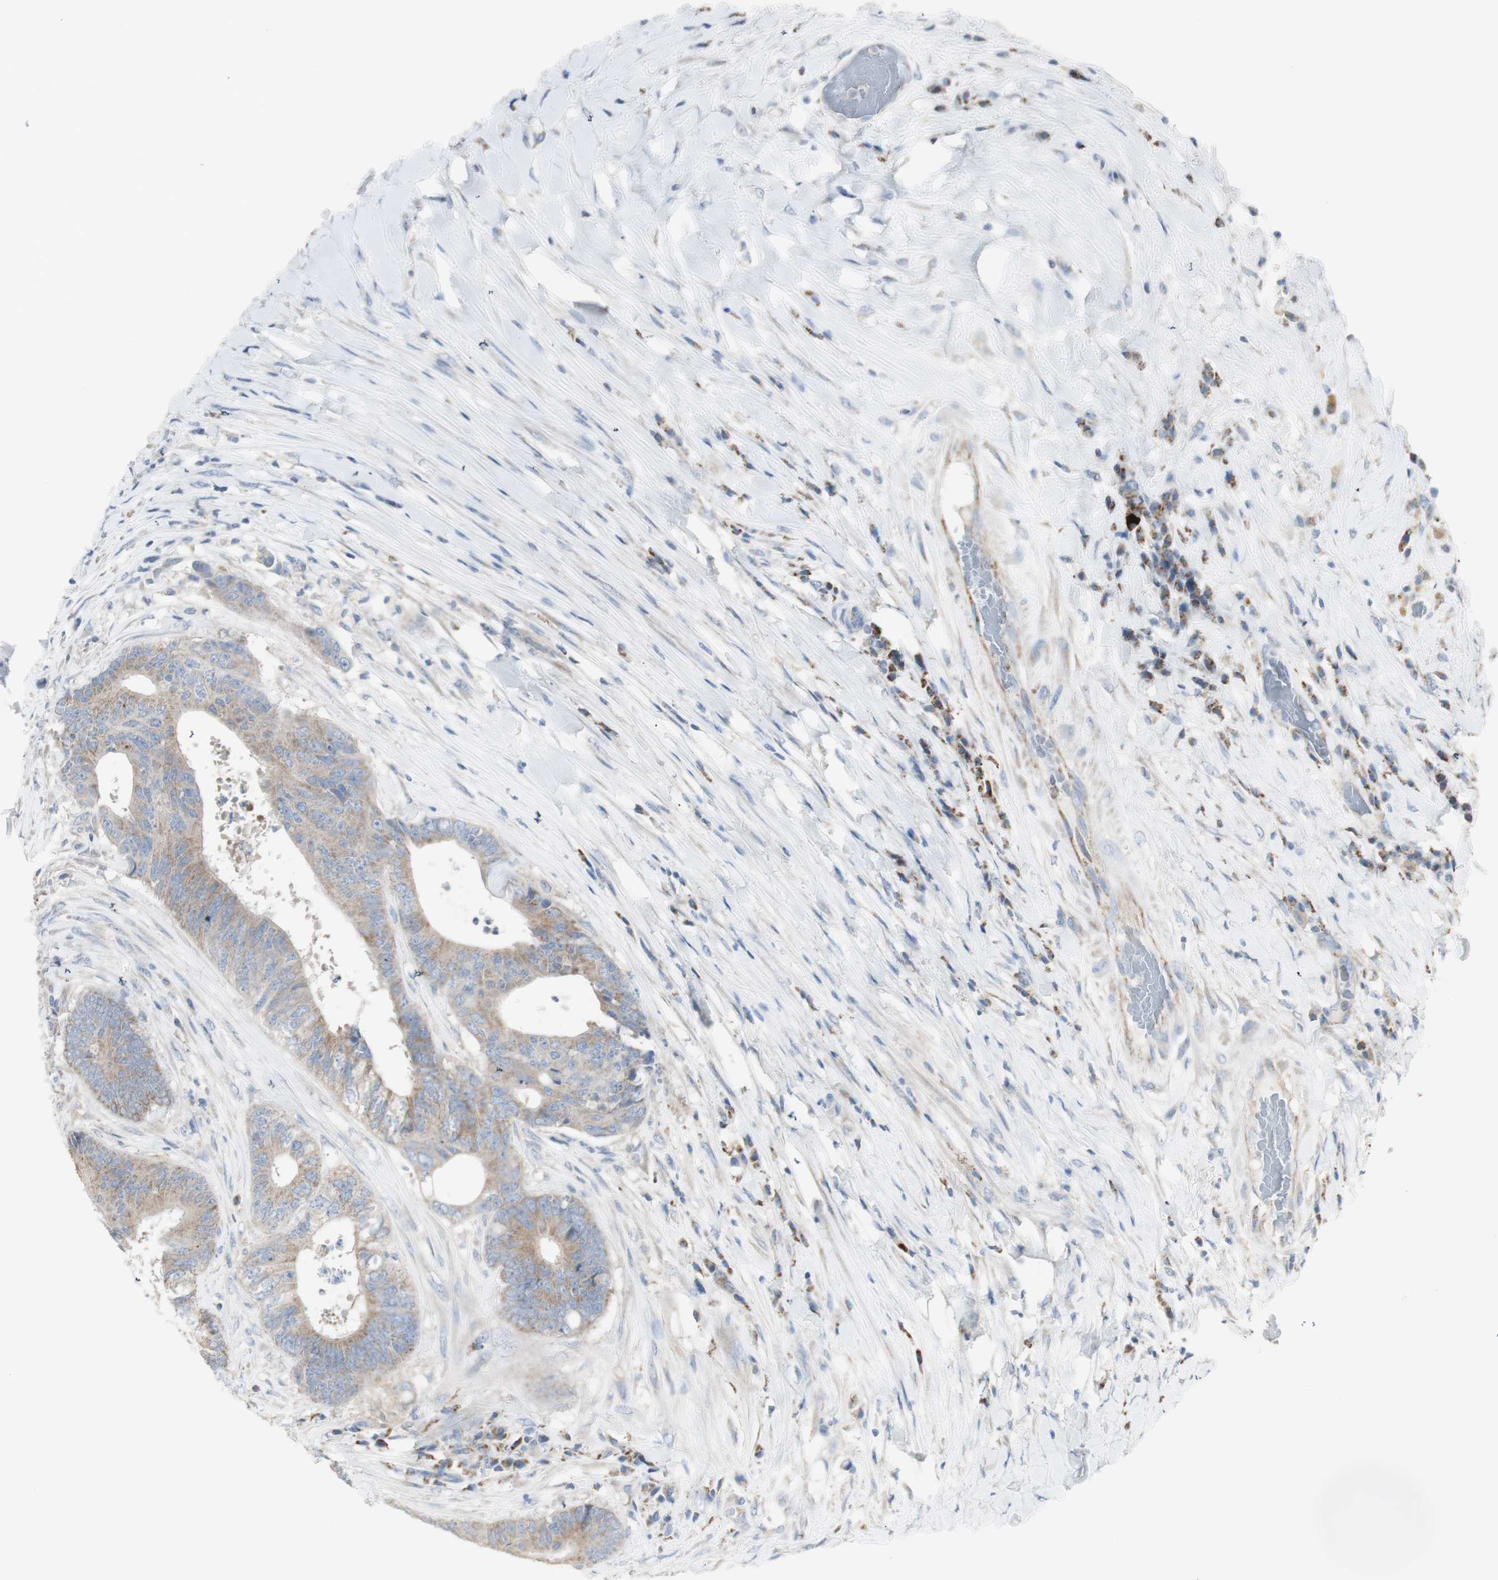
{"staining": {"intensity": "weak", "quantity": "<25%", "location": "cytoplasmic/membranous"}, "tissue": "colorectal cancer", "cell_type": "Tumor cells", "image_type": "cancer", "snomed": [{"axis": "morphology", "description": "Adenocarcinoma, NOS"}, {"axis": "topography", "description": "Rectum"}], "caption": "Tumor cells show no significant positivity in colorectal adenocarcinoma.", "gene": "C3orf52", "patient": {"sex": "male", "age": 72}}